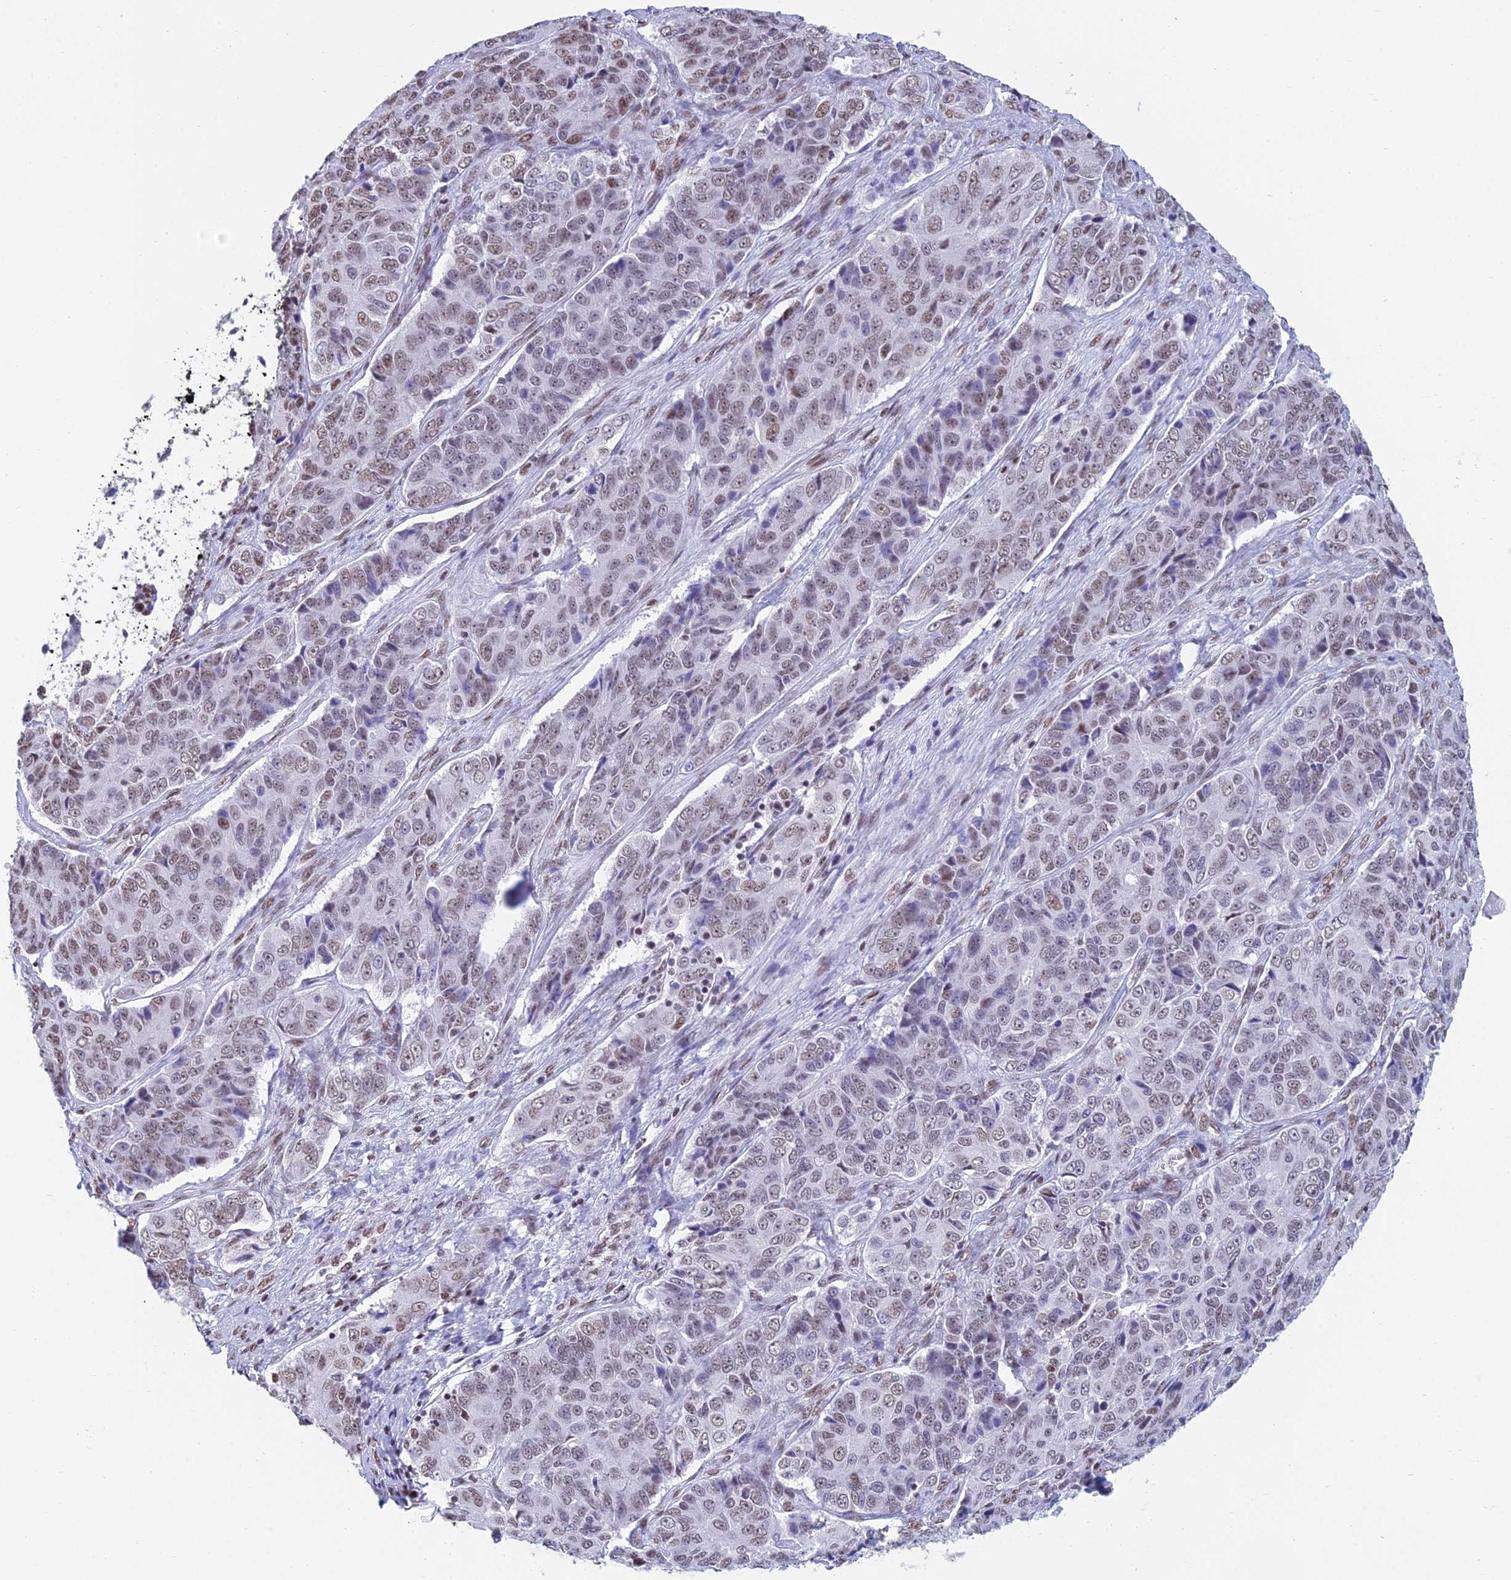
{"staining": {"intensity": "weak", "quantity": ">75%", "location": "nuclear"}, "tissue": "ovarian cancer", "cell_type": "Tumor cells", "image_type": "cancer", "snomed": [{"axis": "morphology", "description": "Carcinoma, endometroid"}, {"axis": "topography", "description": "Ovary"}], "caption": "A brown stain shows weak nuclear expression of a protein in human ovarian cancer (endometroid carcinoma) tumor cells.", "gene": "CDC26", "patient": {"sex": "female", "age": 51}}